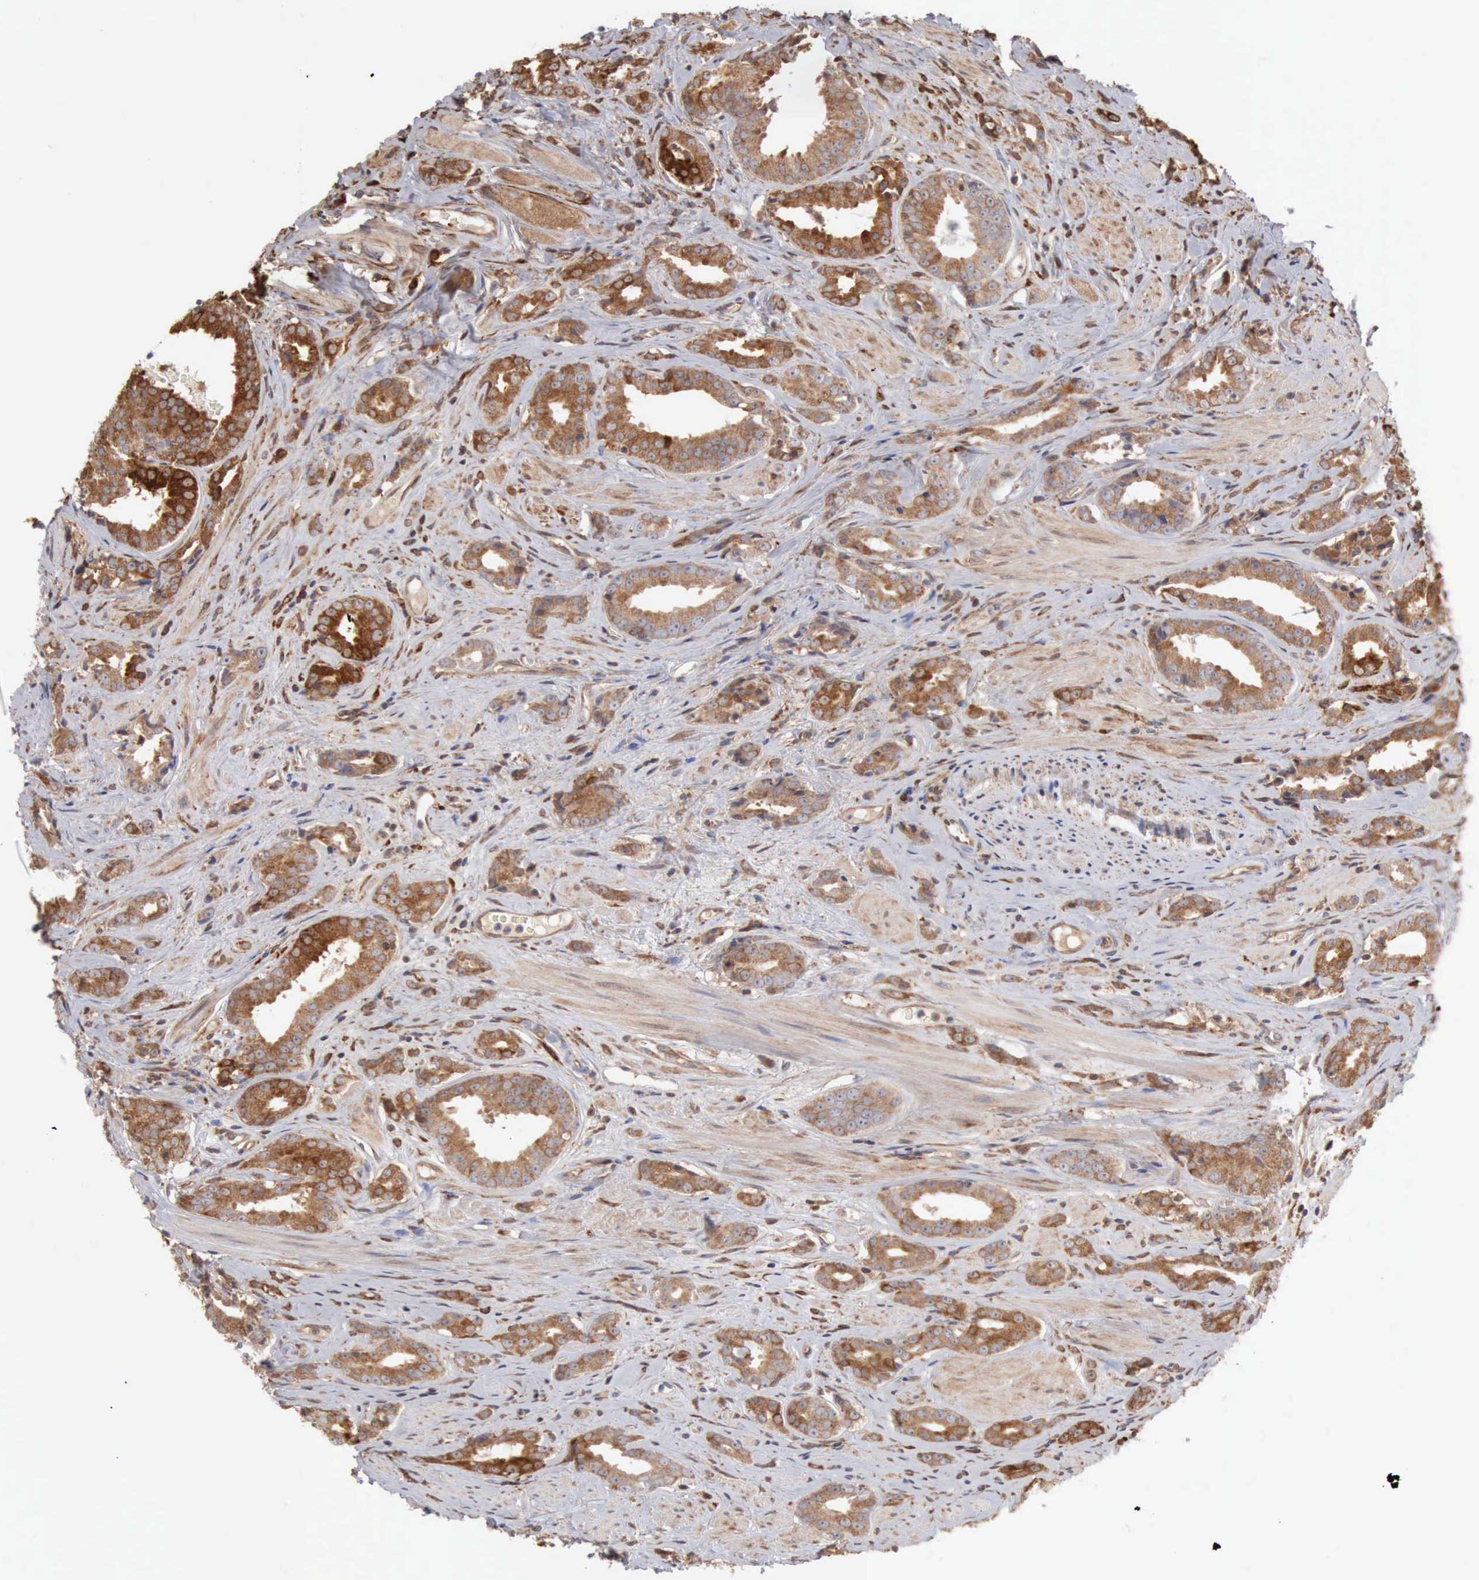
{"staining": {"intensity": "moderate", "quantity": ">75%", "location": "cytoplasmic/membranous"}, "tissue": "prostate cancer", "cell_type": "Tumor cells", "image_type": "cancer", "snomed": [{"axis": "morphology", "description": "Adenocarcinoma, Medium grade"}, {"axis": "topography", "description": "Prostate"}], "caption": "High-power microscopy captured an IHC histopathology image of prostate cancer, revealing moderate cytoplasmic/membranous staining in about >75% of tumor cells.", "gene": "APOL2", "patient": {"sex": "male", "age": 53}}